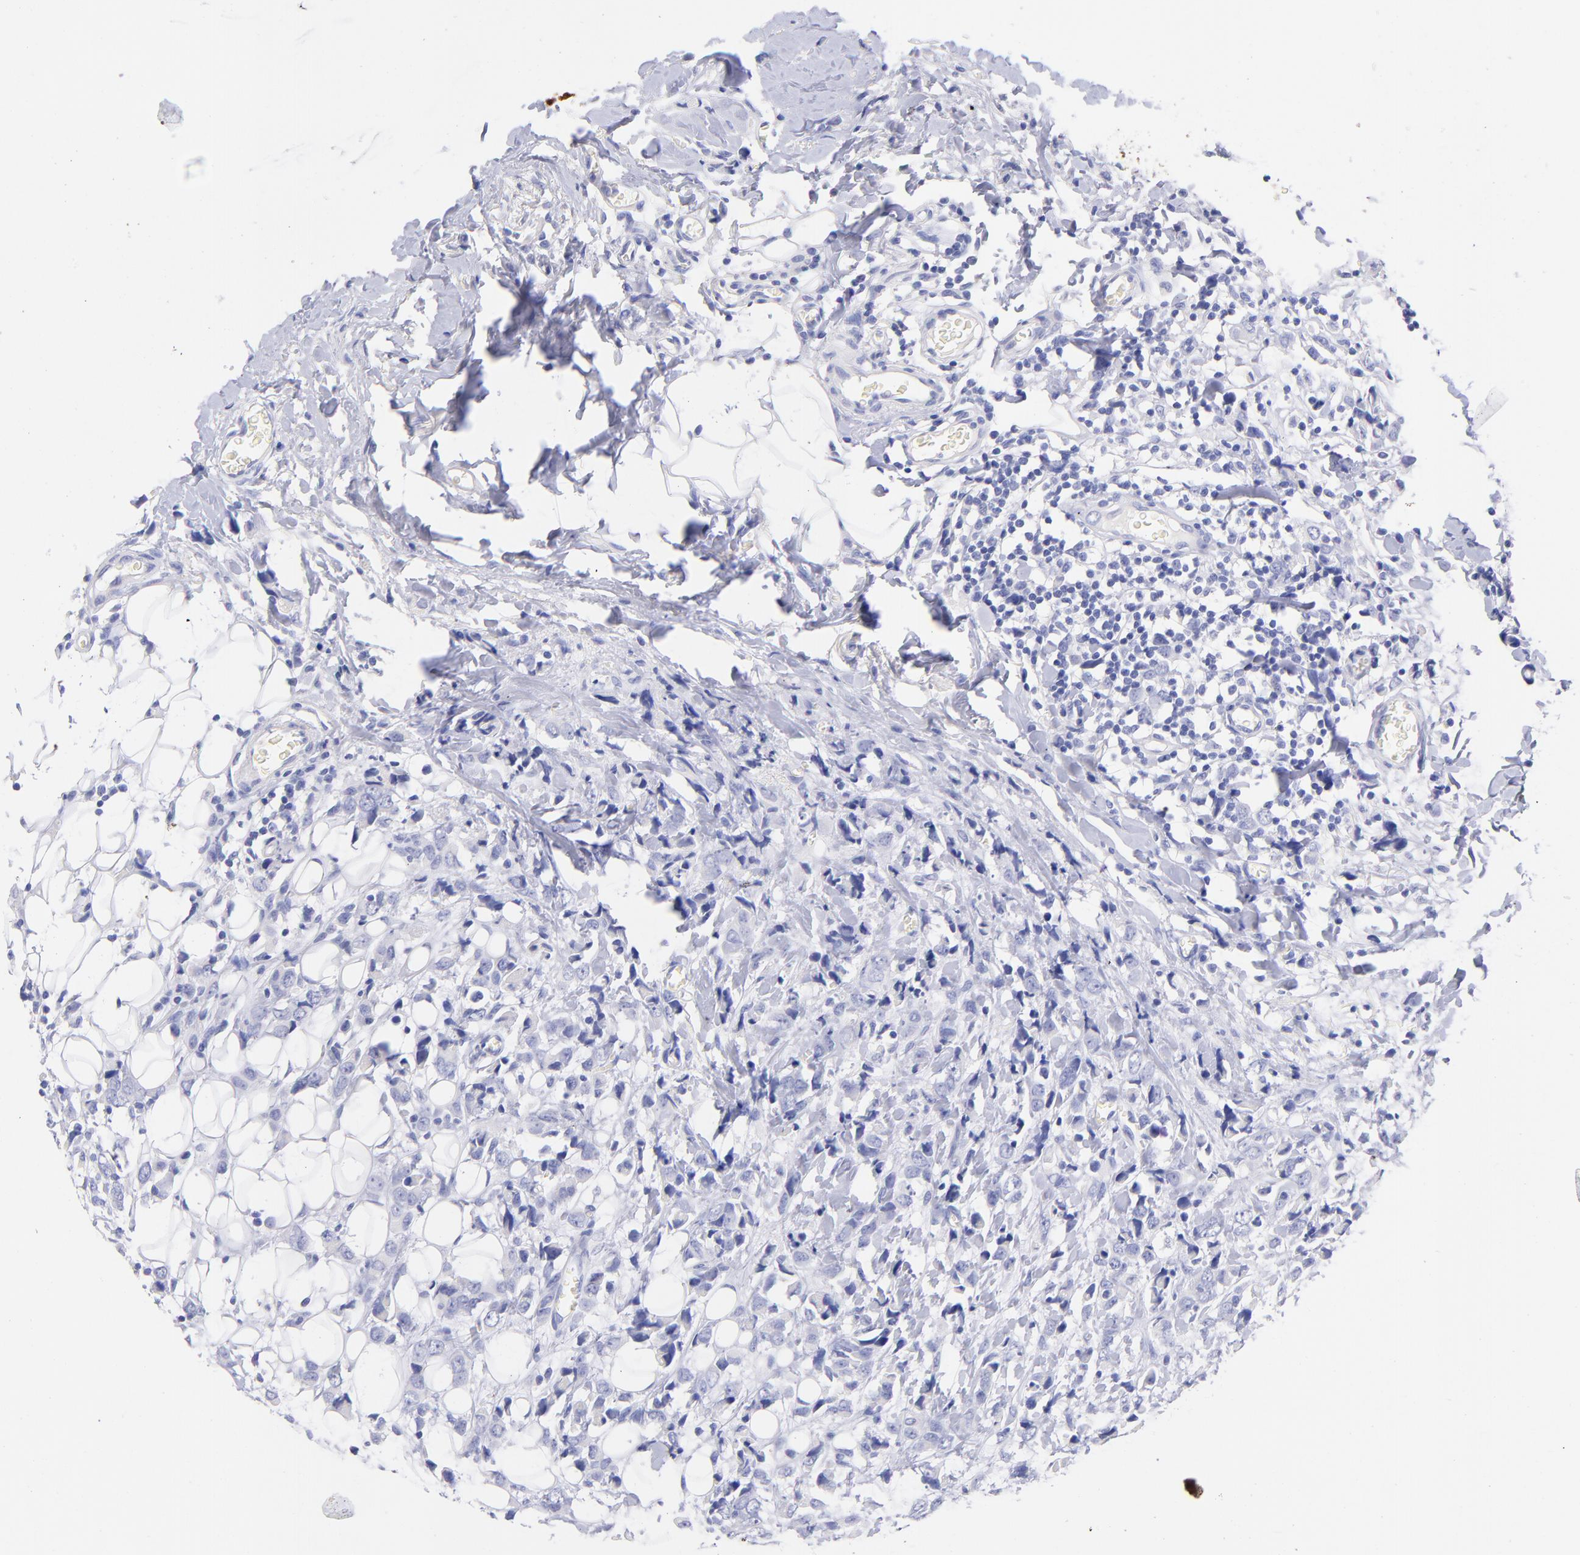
{"staining": {"intensity": "negative", "quantity": "none", "location": "none"}, "tissue": "breast cancer", "cell_type": "Tumor cells", "image_type": "cancer", "snomed": [{"axis": "morphology", "description": "Lobular carcinoma"}, {"axis": "topography", "description": "Breast"}], "caption": "Tumor cells are negative for brown protein staining in breast cancer (lobular carcinoma).", "gene": "RAB3B", "patient": {"sex": "female", "age": 57}}